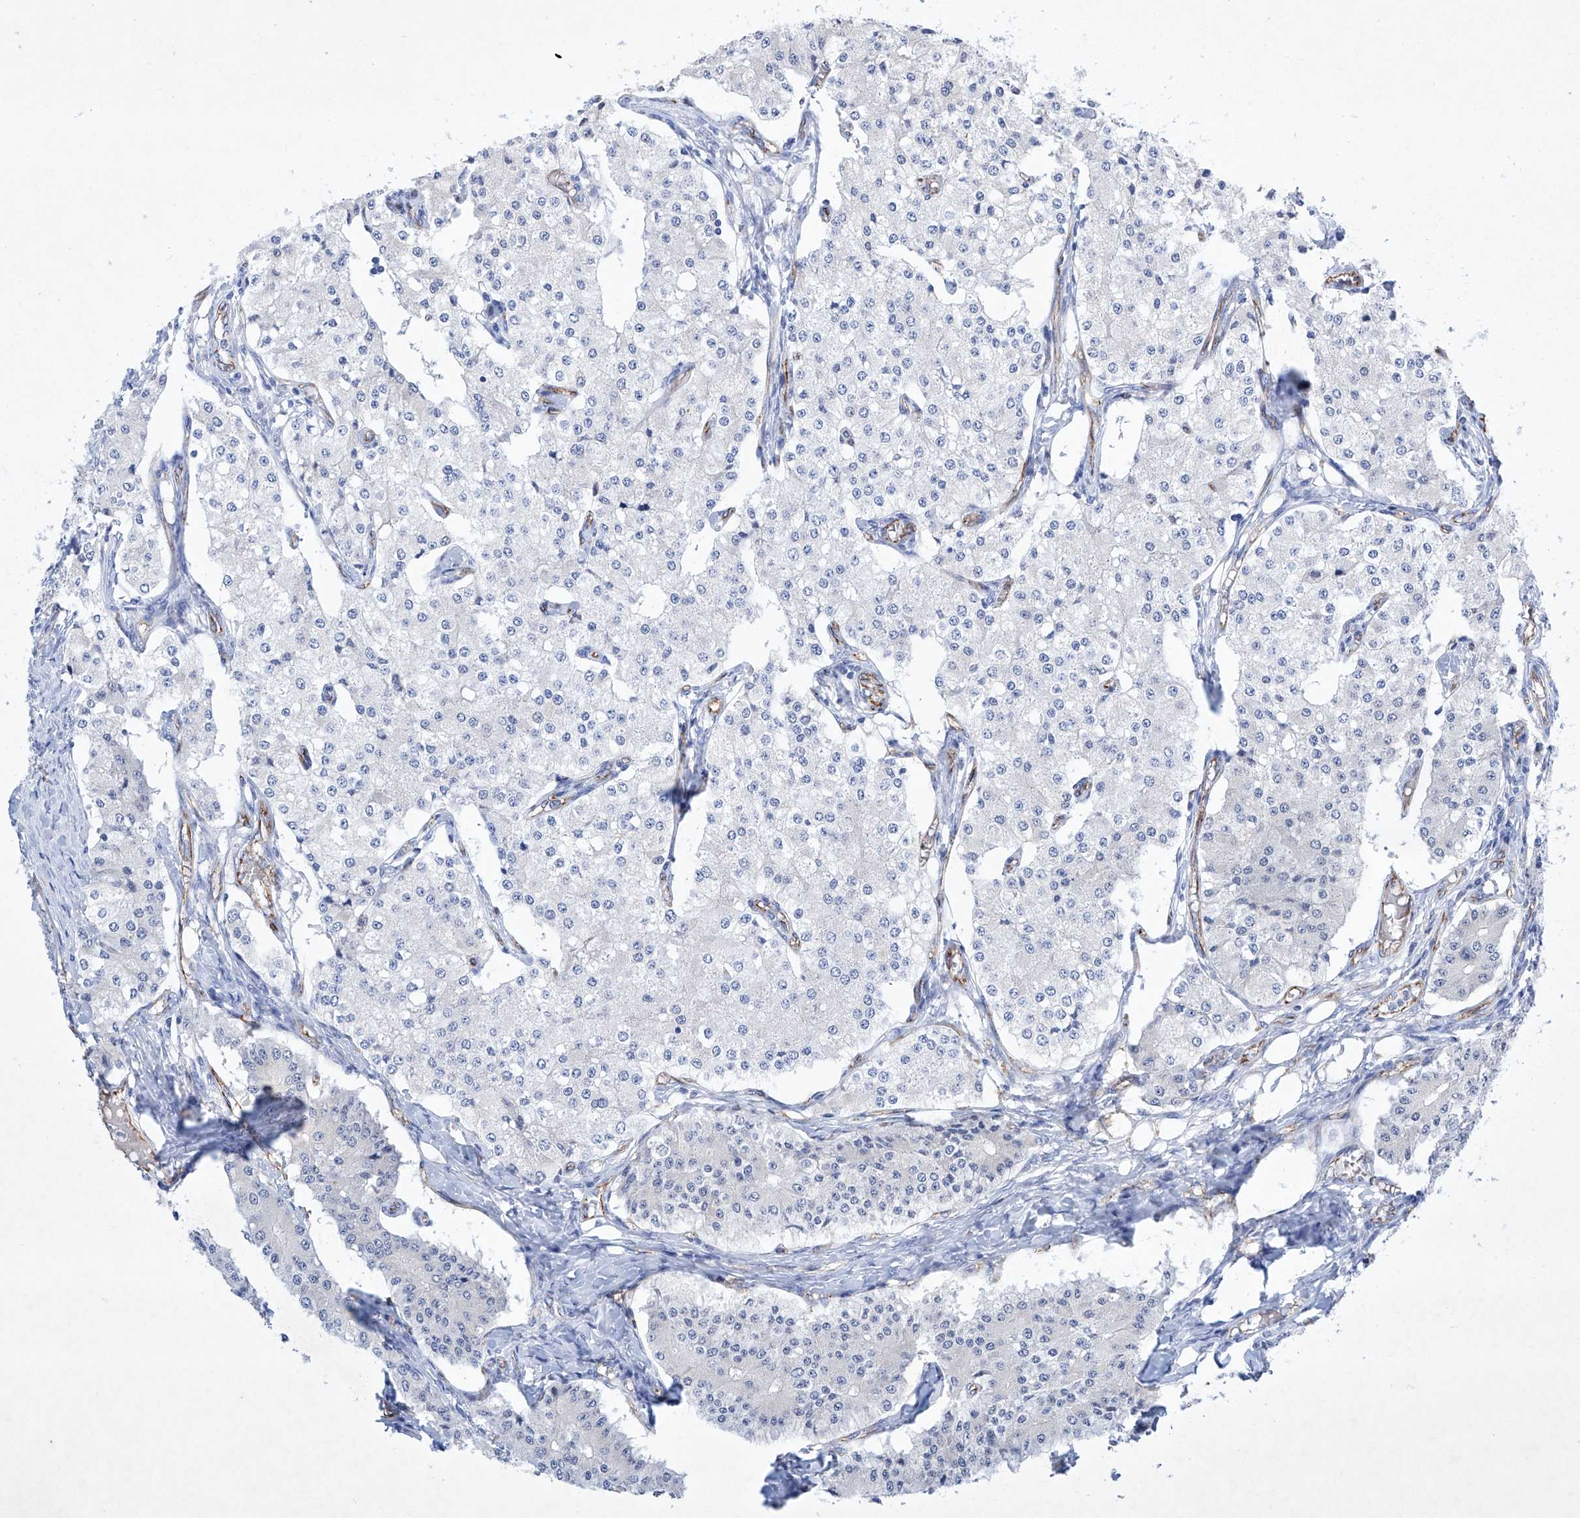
{"staining": {"intensity": "negative", "quantity": "none", "location": "none"}, "tissue": "carcinoid", "cell_type": "Tumor cells", "image_type": "cancer", "snomed": [{"axis": "morphology", "description": "Carcinoid, malignant, NOS"}, {"axis": "topography", "description": "Colon"}], "caption": "Immunohistochemistry (IHC) of human carcinoid demonstrates no staining in tumor cells.", "gene": "ETV7", "patient": {"sex": "female", "age": 52}}